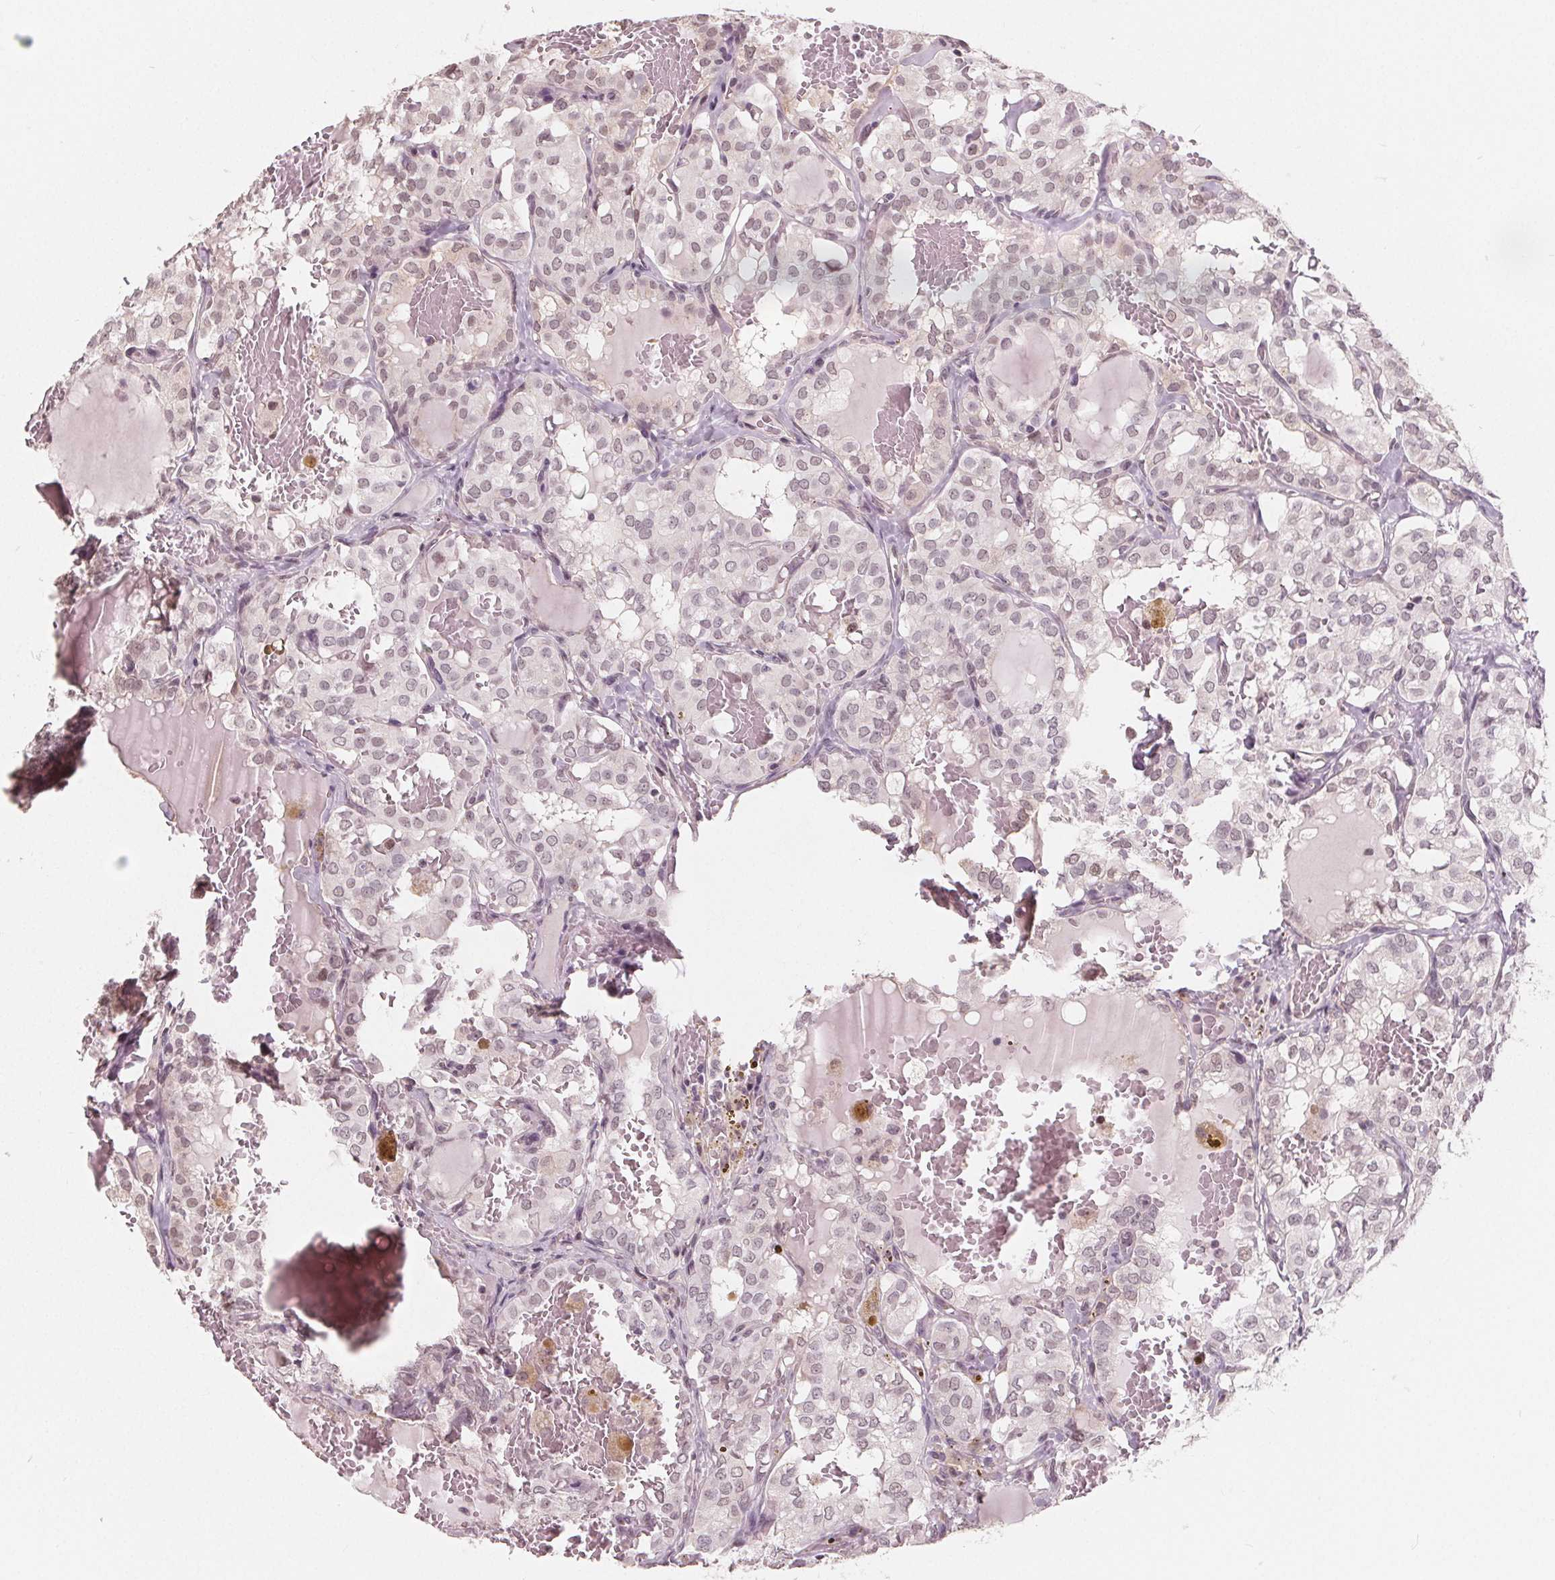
{"staining": {"intensity": "weak", "quantity": "25%-75%", "location": "nuclear"}, "tissue": "thyroid cancer", "cell_type": "Tumor cells", "image_type": "cancer", "snomed": [{"axis": "morphology", "description": "Papillary adenocarcinoma, NOS"}, {"axis": "topography", "description": "Thyroid gland"}], "caption": "Weak nuclear positivity is identified in about 25%-75% of tumor cells in papillary adenocarcinoma (thyroid).", "gene": "NUP210L", "patient": {"sex": "male", "age": 20}}